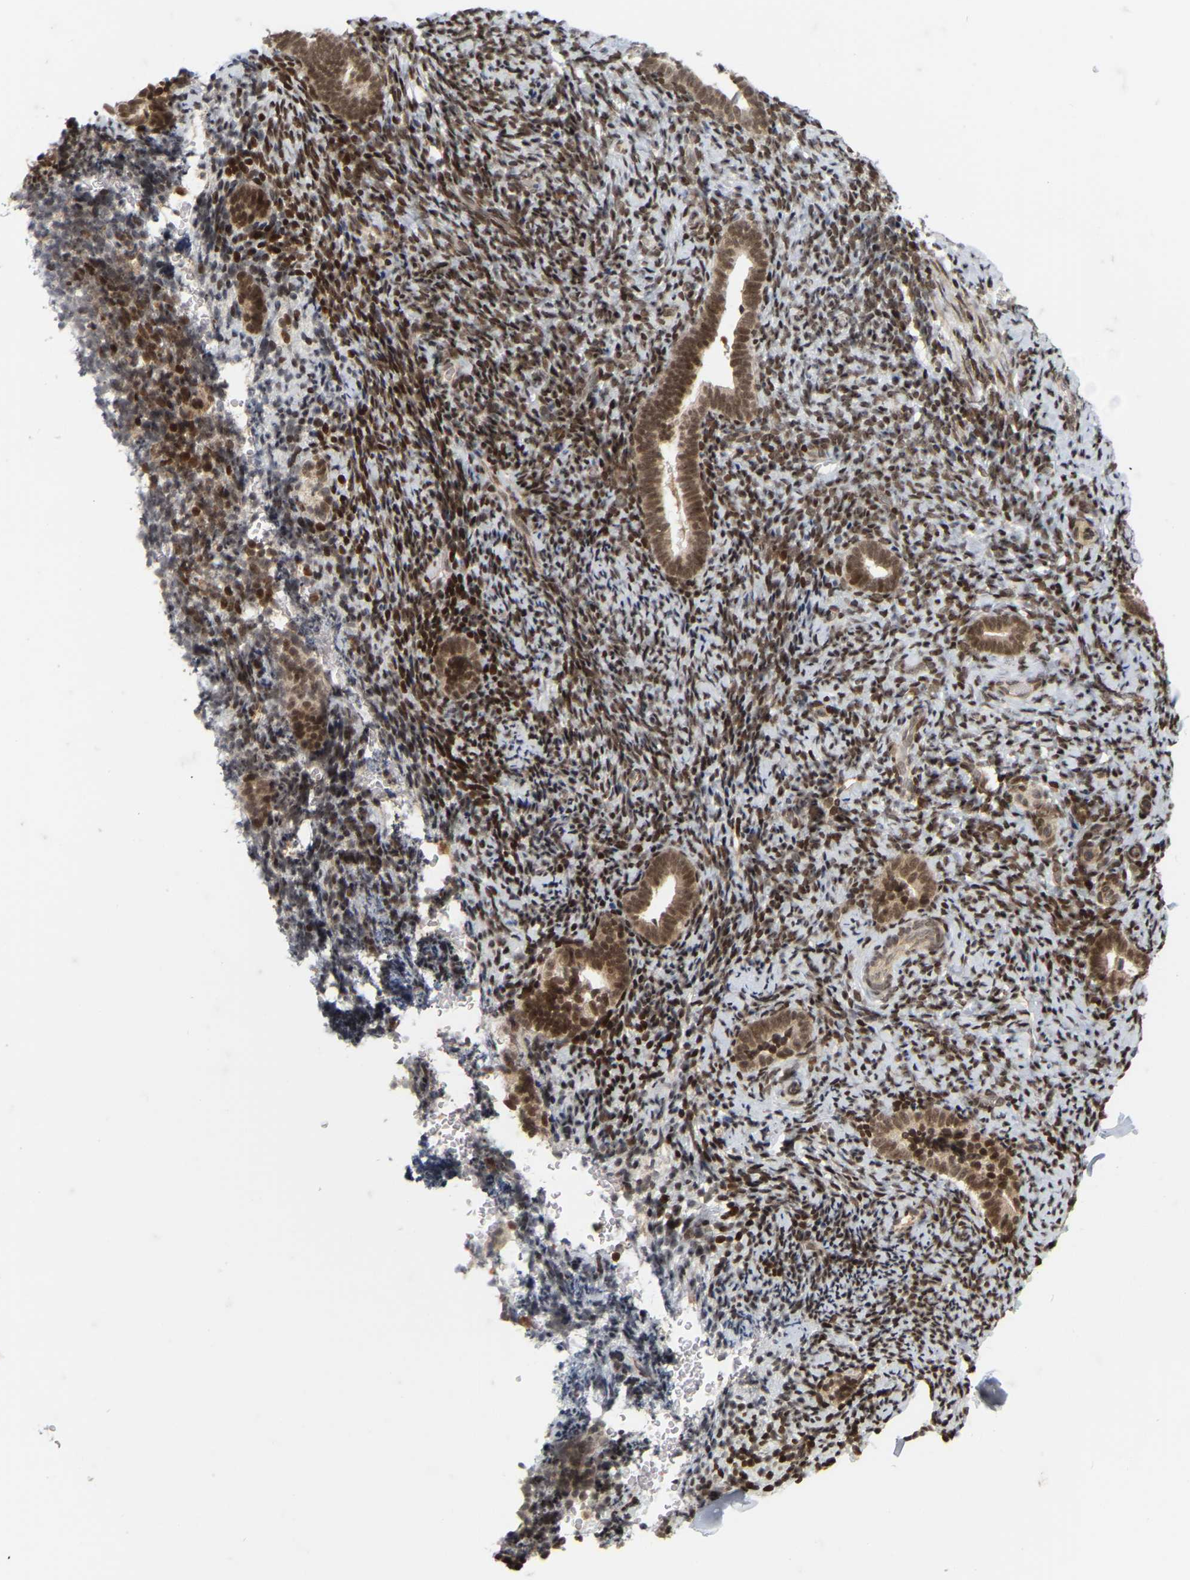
{"staining": {"intensity": "strong", "quantity": "25%-75%", "location": "nuclear"}, "tissue": "endometrium", "cell_type": "Cells in endometrial stroma", "image_type": "normal", "snomed": [{"axis": "morphology", "description": "Normal tissue, NOS"}, {"axis": "topography", "description": "Endometrium"}], "caption": "An image showing strong nuclear expression in approximately 25%-75% of cells in endometrial stroma in unremarkable endometrium, as visualized by brown immunohistochemical staining.", "gene": "NFE2L2", "patient": {"sex": "female", "age": 51}}